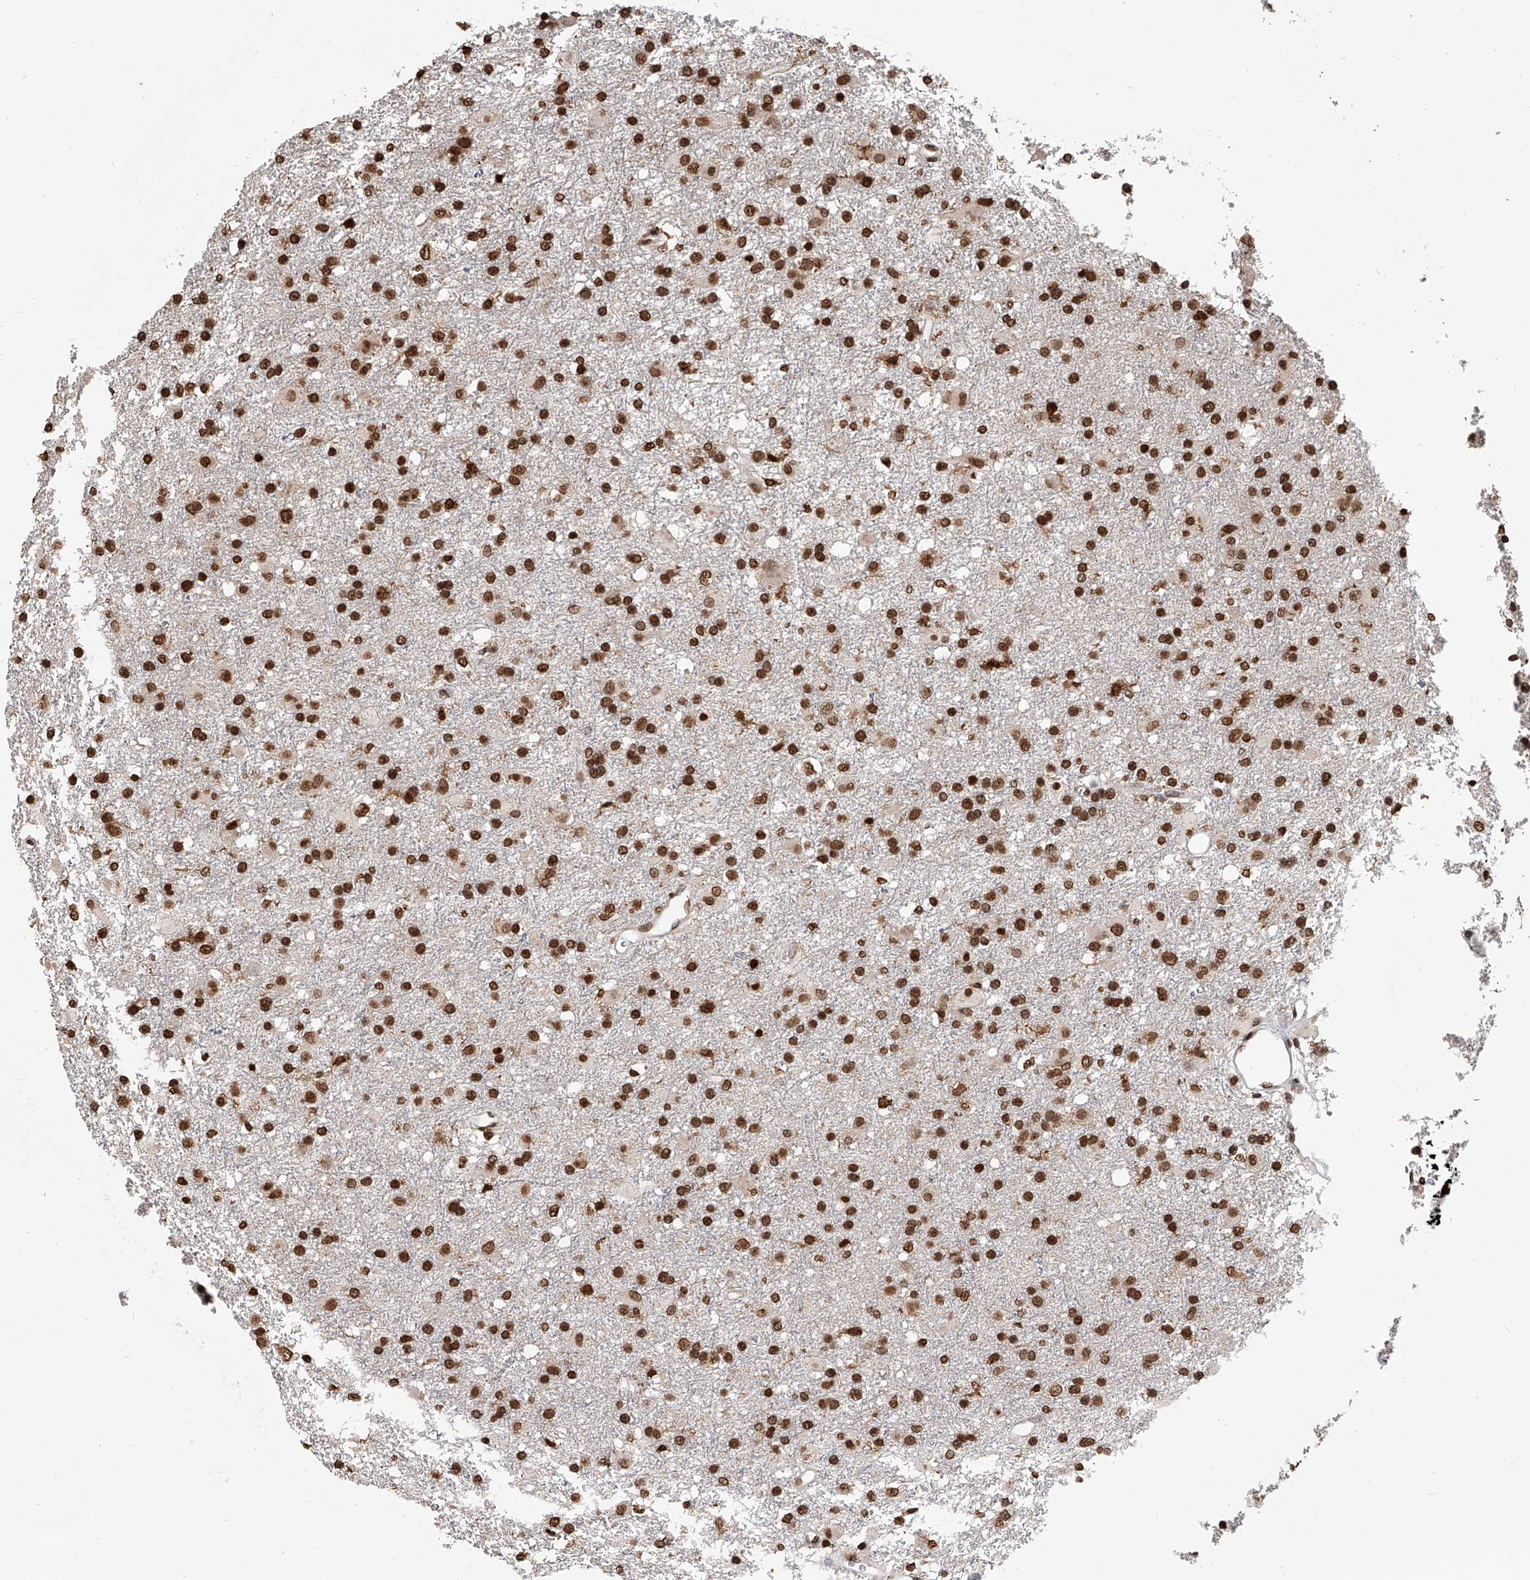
{"staining": {"intensity": "strong", "quantity": ">75%", "location": "nuclear"}, "tissue": "glioma", "cell_type": "Tumor cells", "image_type": "cancer", "snomed": [{"axis": "morphology", "description": "Glioma, malignant, Low grade"}, {"axis": "topography", "description": "Brain"}], "caption": "Low-grade glioma (malignant) stained for a protein demonstrates strong nuclear positivity in tumor cells. (Stains: DAB (3,3'-diaminobenzidine) in brown, nuclei in blue, Microscopy: brightfield microscopy at high magnification).", "gene": "CFAP410", "patient": {"sex": "male", "age": 65}}